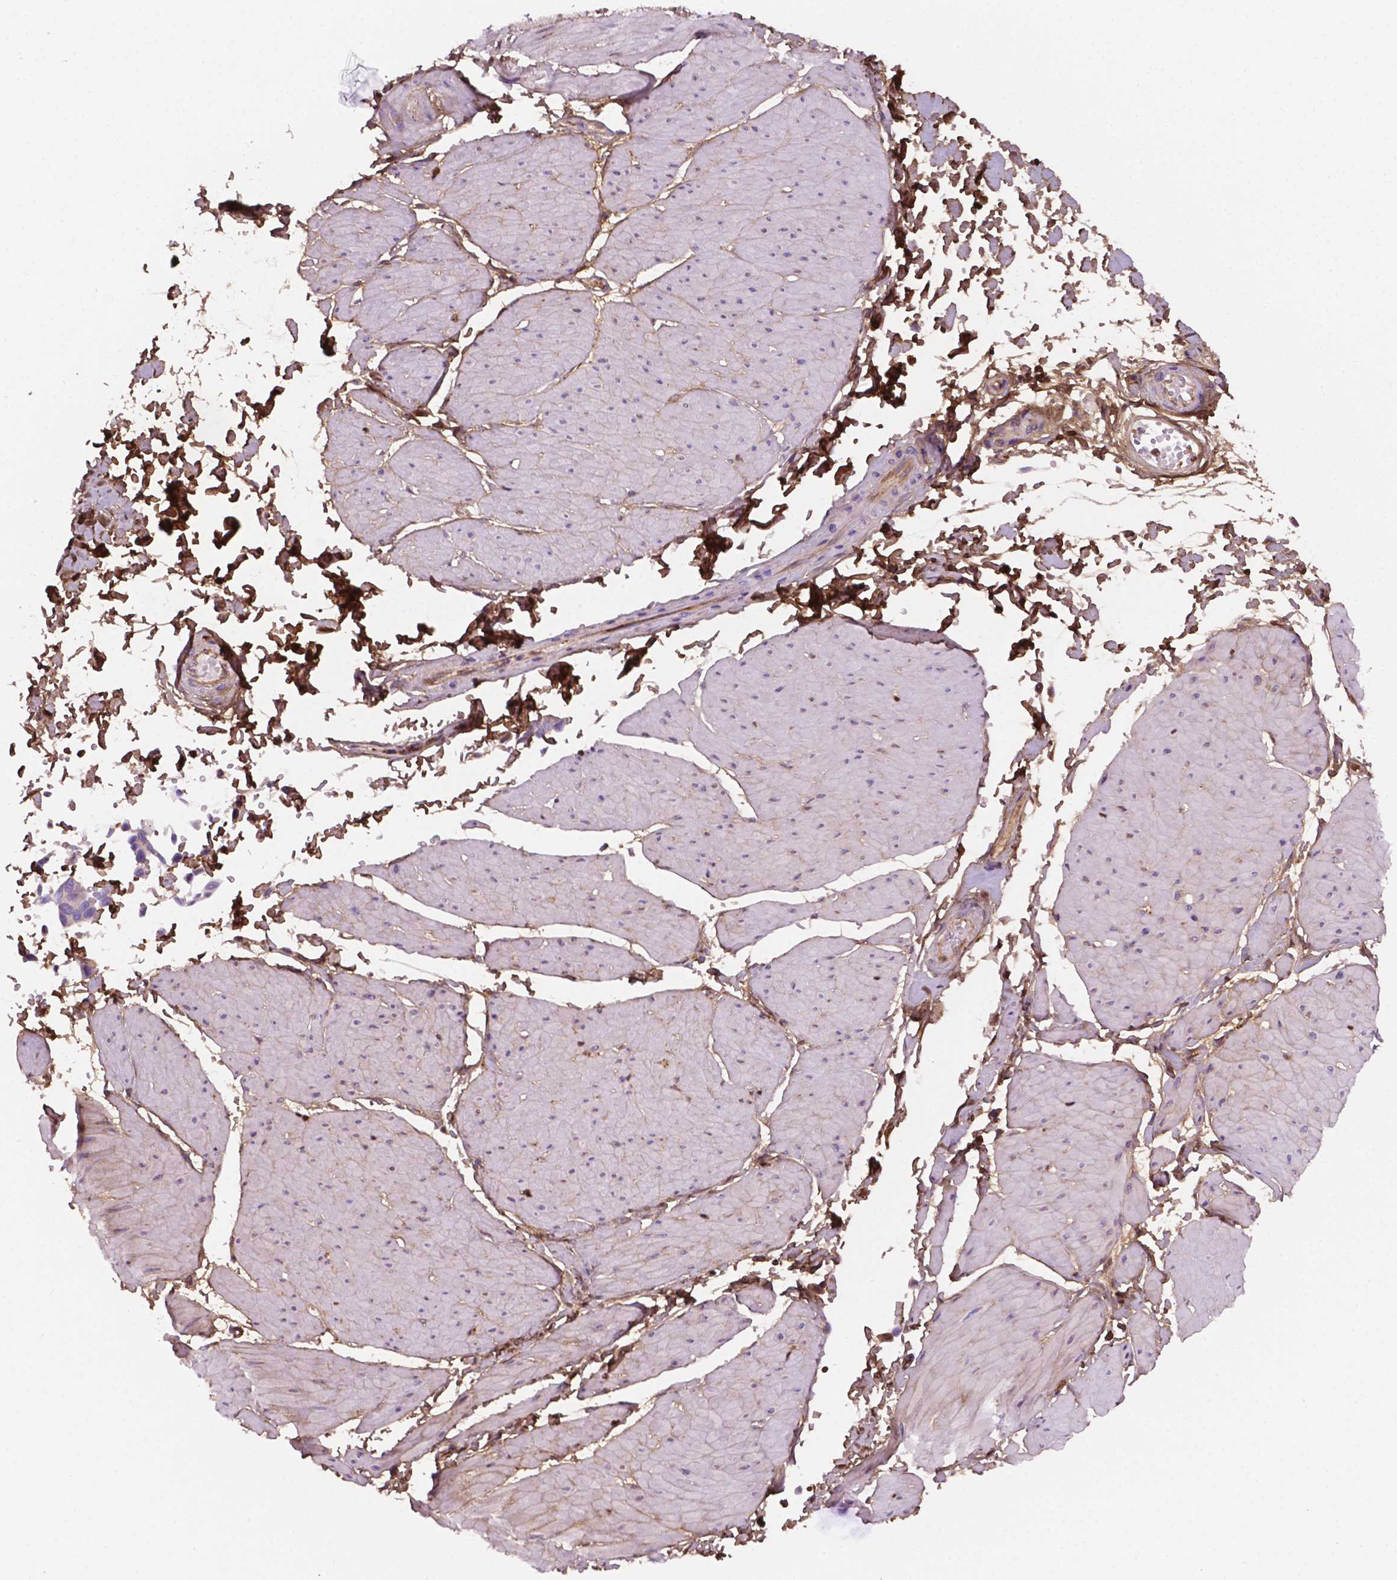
{"staining": {"intensity": "moderate", "quantity": ">75%", "location": "cytoplasmic/membranous,nuclear"}, "tissue": "adipose tissue", "cell_type": "Adipocytes", "image_type": "normal", "snomed": [{"axis": "morphology", "description": "Normal tissue, NOS"}, {"axis": "topography", "description": "Smooth muscle"}, {"axis": "topography", "description": "Peripheral nerve tissue"}], "caption": "IHC histopathology image of normal adipose tissue: adipose tissue stained using IHC exhibits medium levels of moderate protein expression localized specifically in the cytoplasmic/membranous,nuclear of adipocytes, appearing as a cytoplasmic/membranous,nuclear brown color.", "gene": "DCN", "patient": {"sex": "male", "age": 58}}